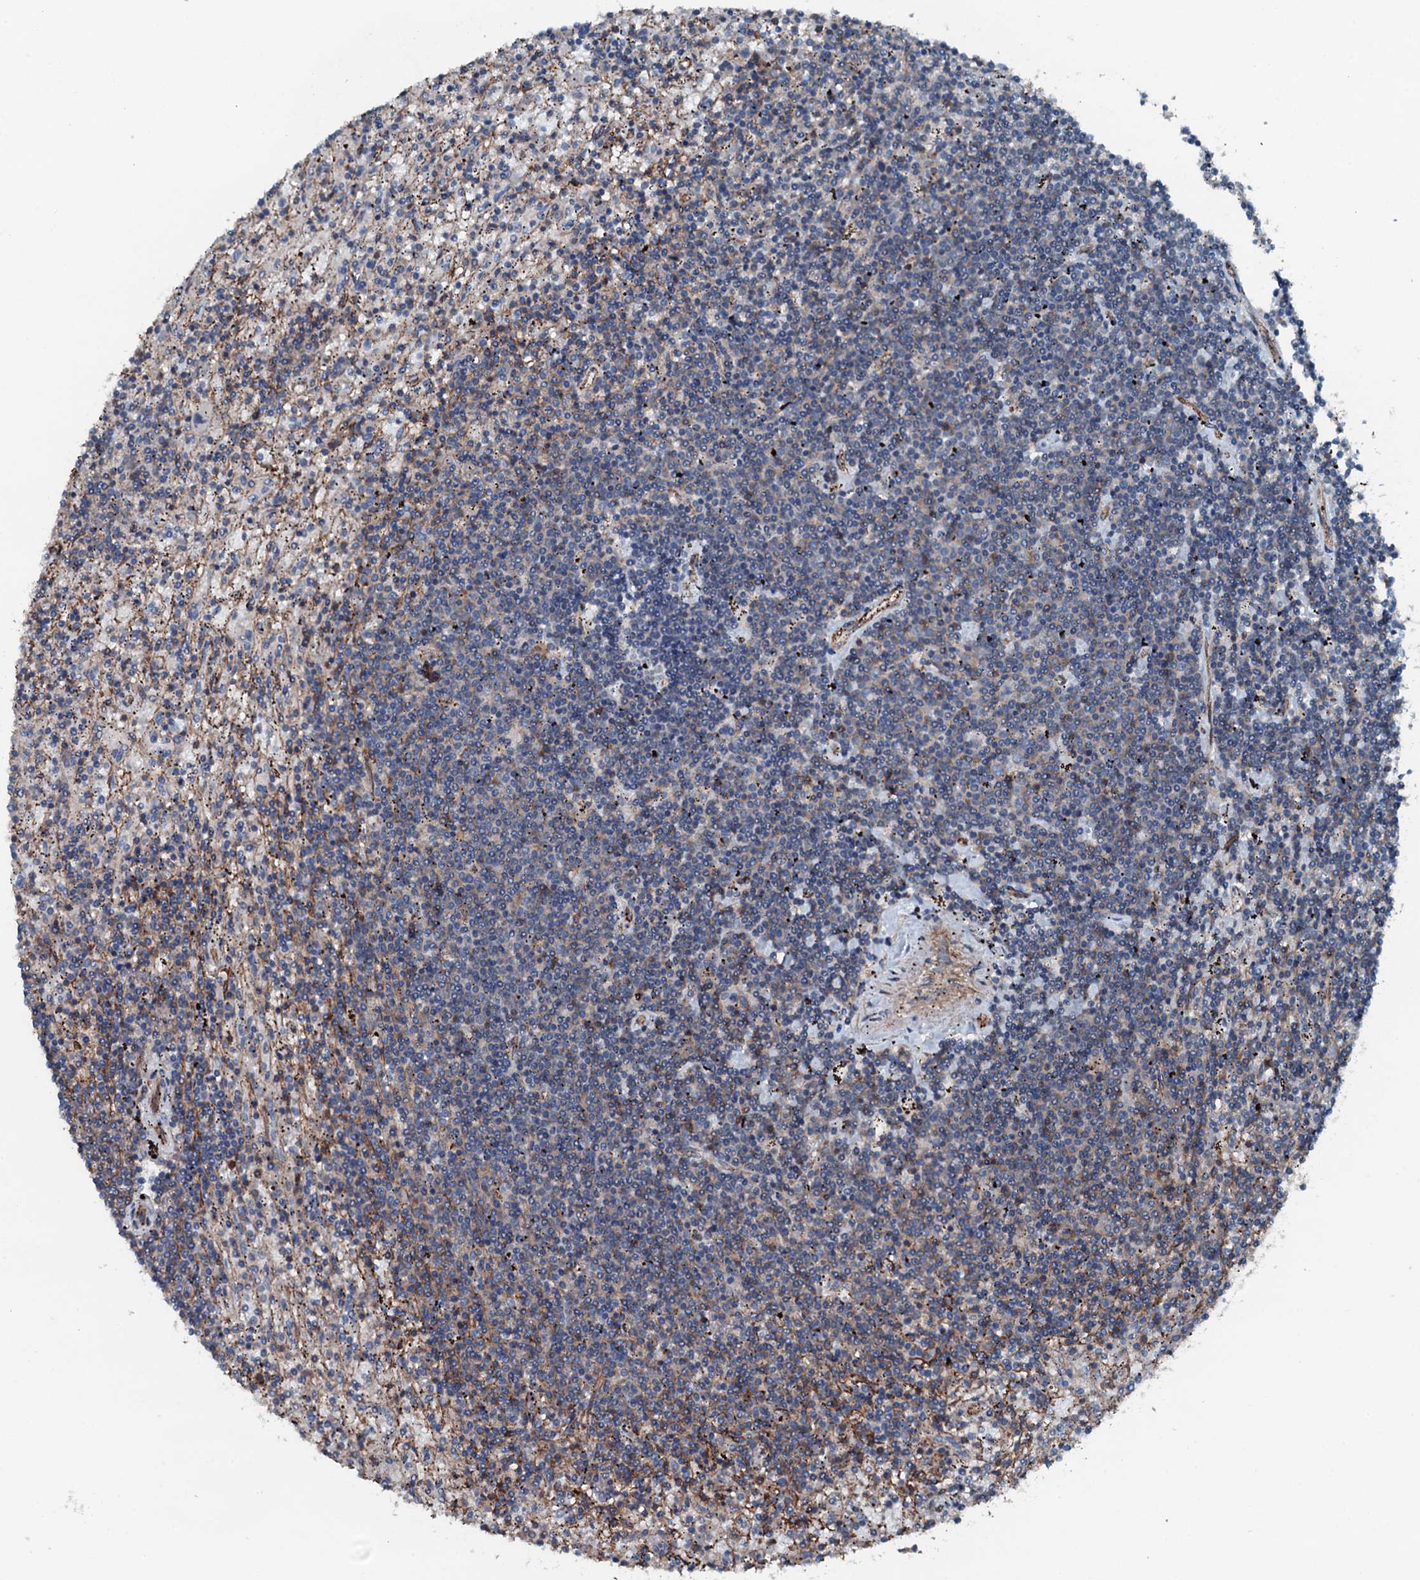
{"staining": {"intensity": "negative", "quantity": "none", "location": "none"}, "tissue": "lymphoma", "cell_type": "Tumor cells", "image_type": "cancer", "snomed": [{"axis": "morphology", "description": "Malignant lymphoma, non-Hodgkin's type, Low grade"}, {"axis": "topography", "description": "Spleen"}], "caption": "Immunohistochemistry (IHC) histopathology image of lymphoma stained for a protein (brown), which demonstrates no staining in tumor cells.", "gene": "SLC25A38", "patient": {"sex": "male", "age": 76}}